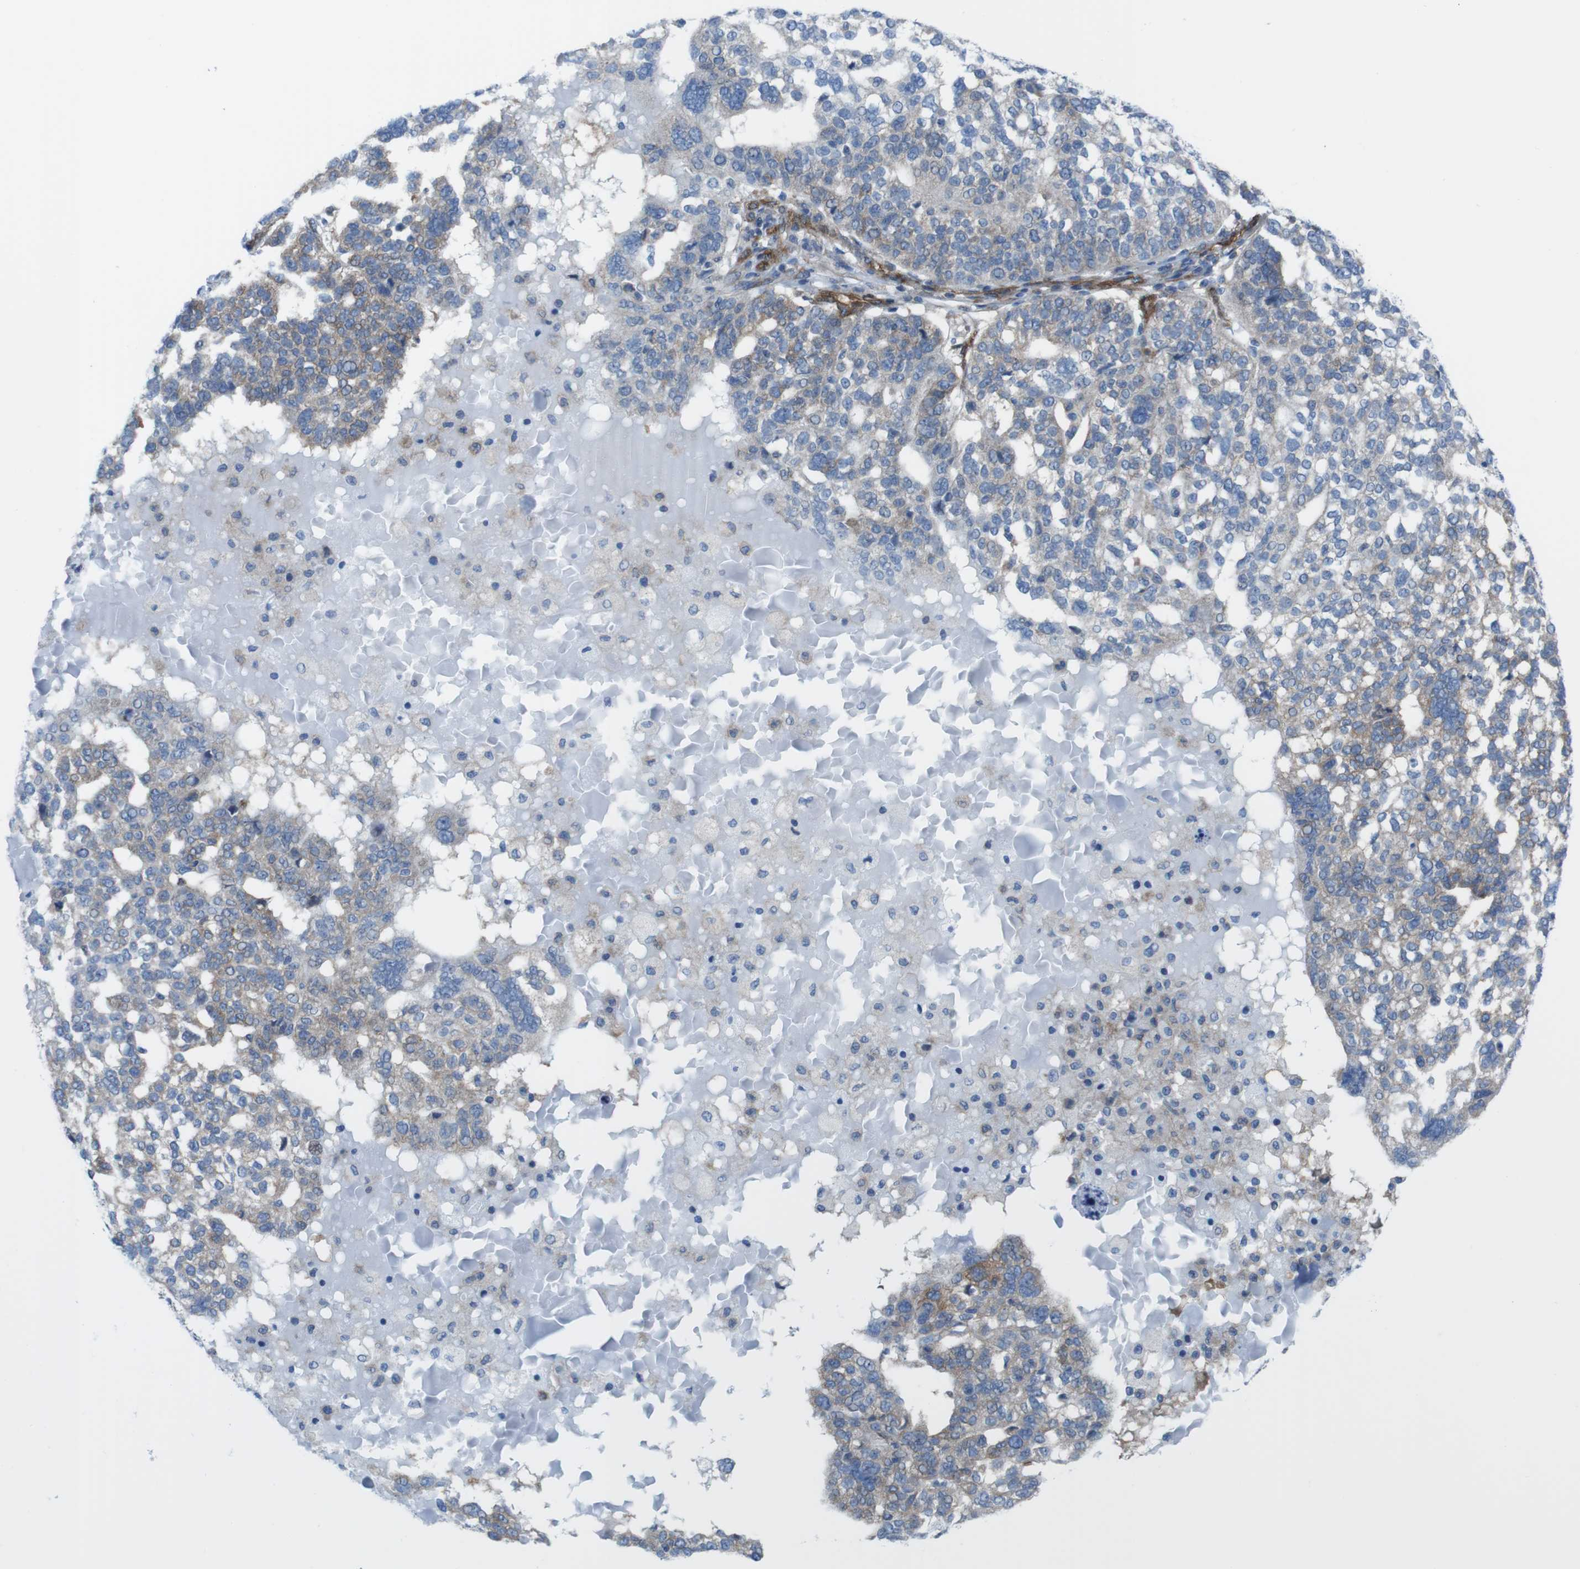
{"staining": {"intensity": "moderate", "quantity": "25%-75%", "location": "cytoplasmic/membranous"}, "tissue": "ovarian cancer", "cell_type": "Tumor cells", "image_type": "cancer", "snomed": [{"axis": "morphology", "description": "Cystadenocarcinoma, serous, NOS"}, {"axis": "topography", "description": "Ovary"}], "caption": "Ovarian cancer was stained to show a protein in brown. There is medium levels of moderate cytoplasmic/membranous staining in approximately 25%-75% of tumor cells. The protein of interest is shown in brown color, while the nuclei are stained blue.", "gene": "DIAPH2", "patient": {"sex": "female", "age": 59}}